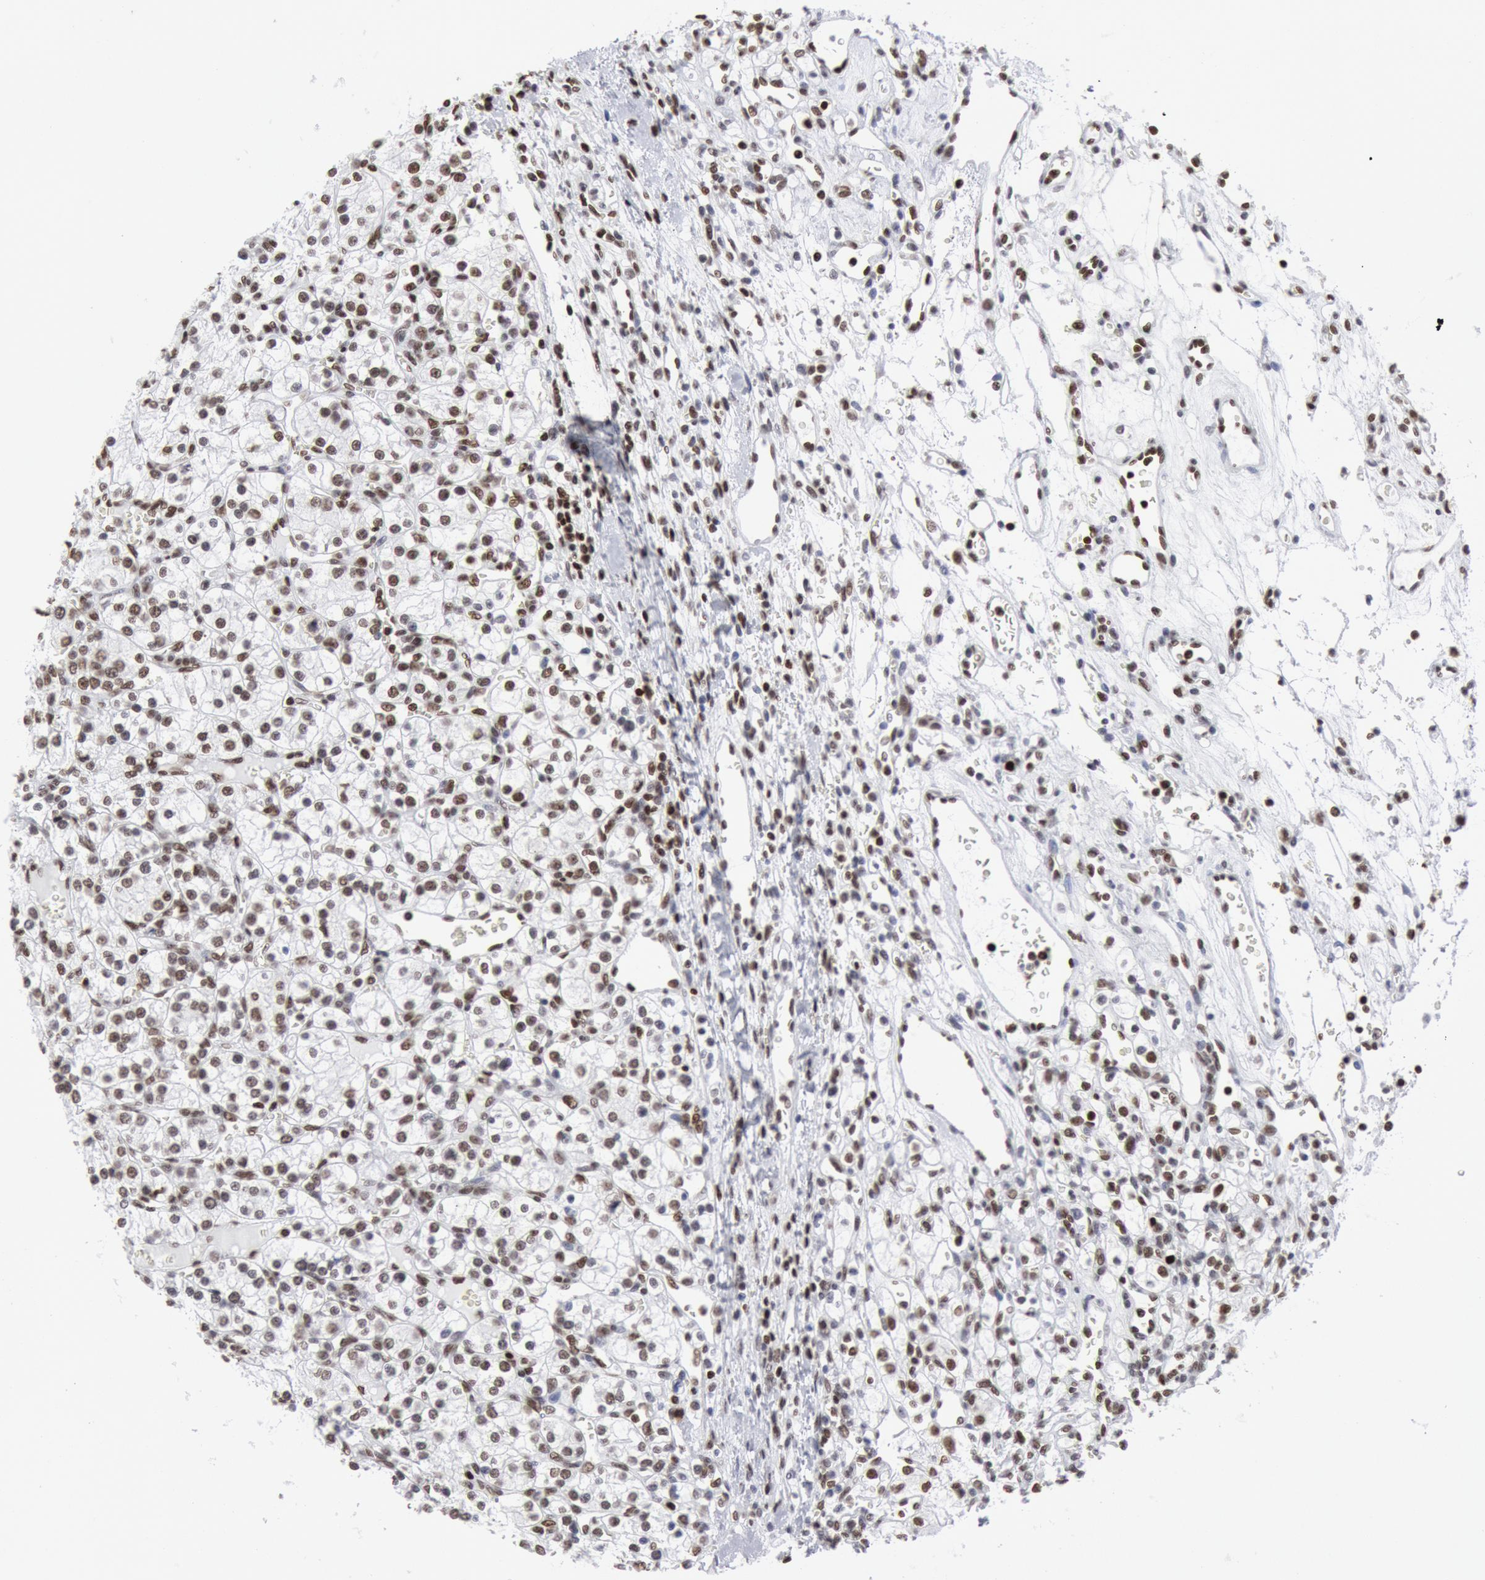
{"staining": {"intensity": "moderate", "quantity": ">75%", "location": "nuclear"}, "tissue": "renal cancer", "cell_type": "Tumor cells", "image_type": "cancer", "snomed": [{"axis": "morphology", "description": "Adenocarcinoma, NOS"}, {"axis": "topography", "description": "Kidney"}], "caption": "This is a photomicrograph of IHC staining of renal adenocarcinoma, which shows moderate positivity in the nuclear of tumor cells.", "gene": "SUB1", "patient": {"sex": "female", "age": 62}}